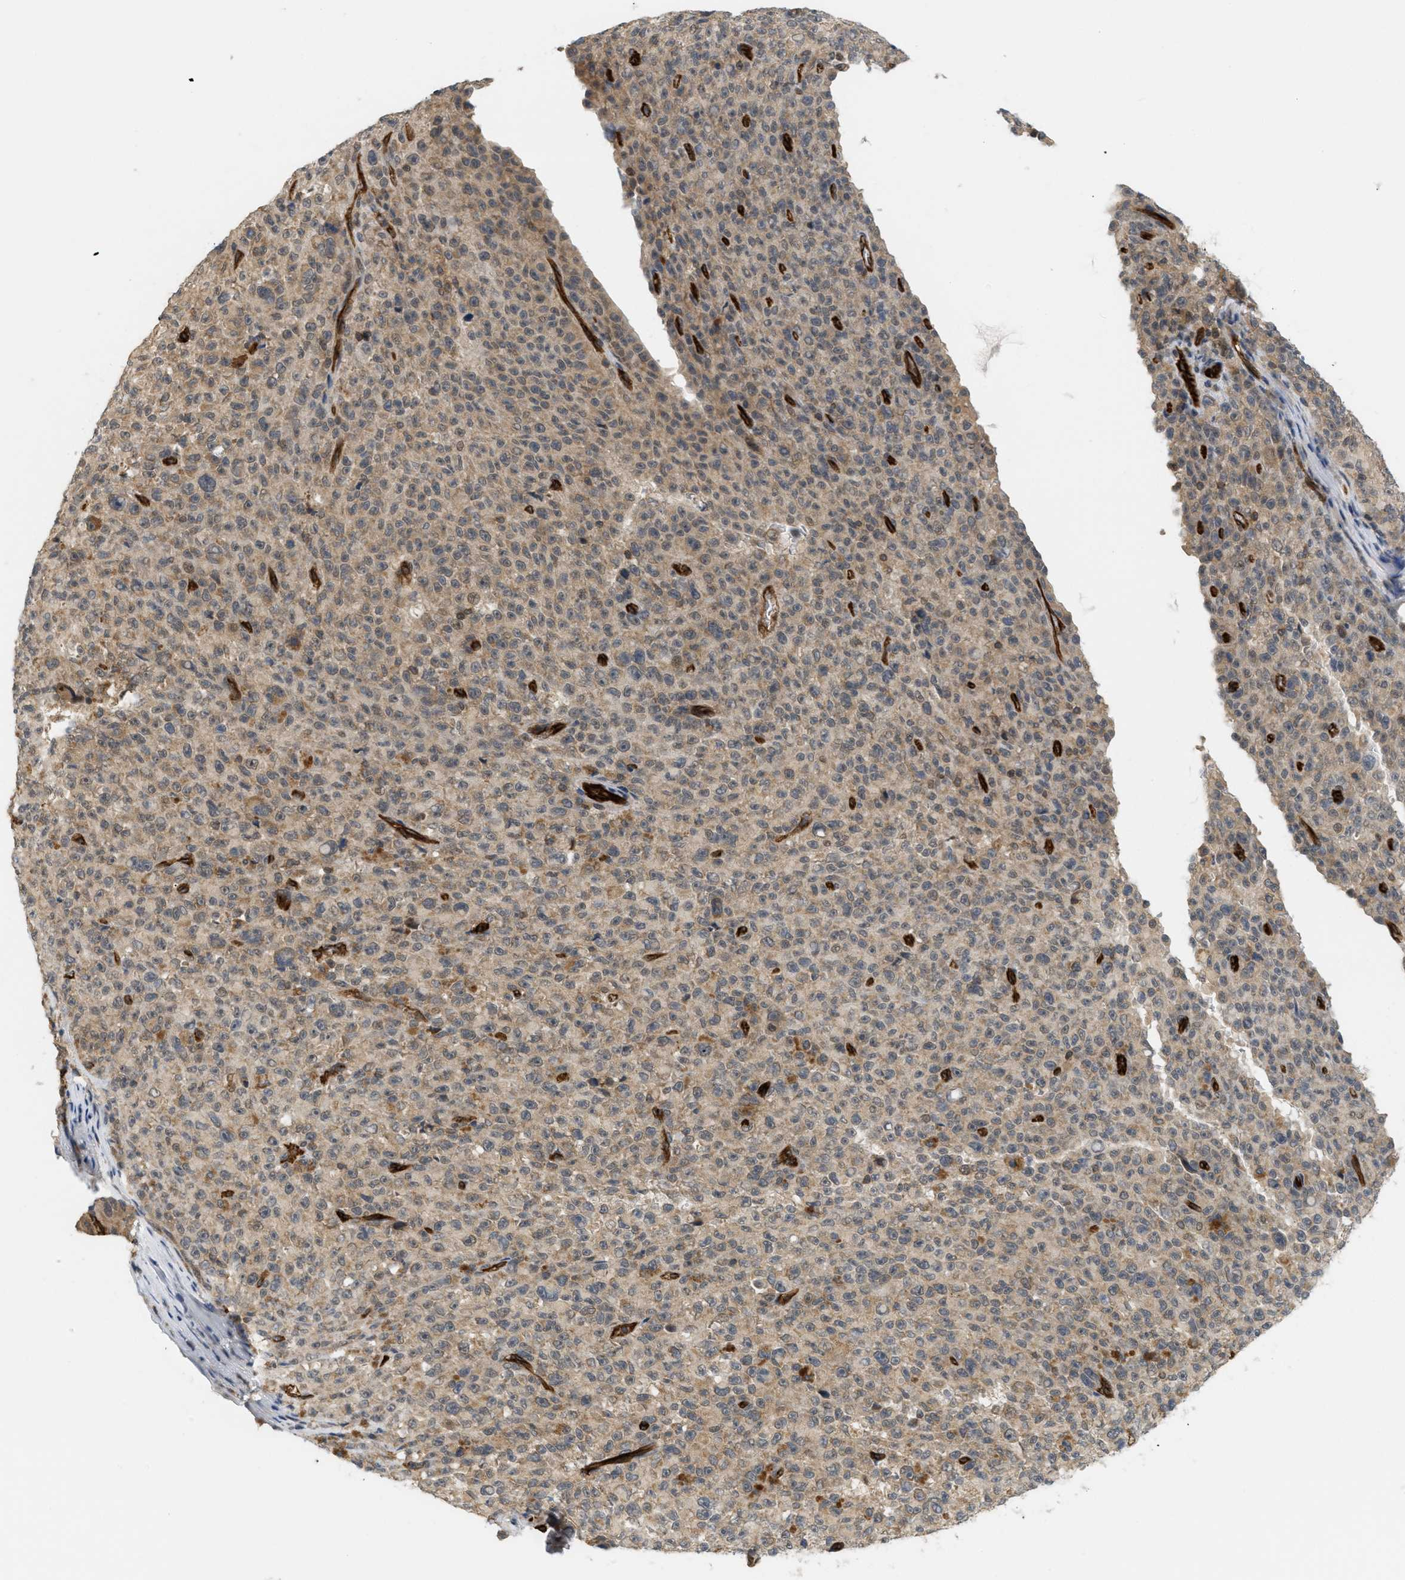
{"staining": {"intensity": "moderate", "quantity": ">75%", "location": "cytoplasmic/membranous"}, "tissue": "melanoma", "cell_type": "Tumor cells", "image_type": "cancer", "snomed": [{"axis": "morphology", "description": "Malignant melanoma, NOS"}, {"axis": "topography", "description": "Skin"}], "caption": "Protein expression by immunohistochemistry displays moderate cytoplasmic/membranous staining in about >75% of tumor cells in malignant melanoma. The staining is performed using DAB (3,3'-diaminobenzidine) brown chromogen to label protein expression. The nuclei are counter-stained blue using hematoxylin.", "gene": "PALMD", "patient": {"sex": "female", "age": 82}}